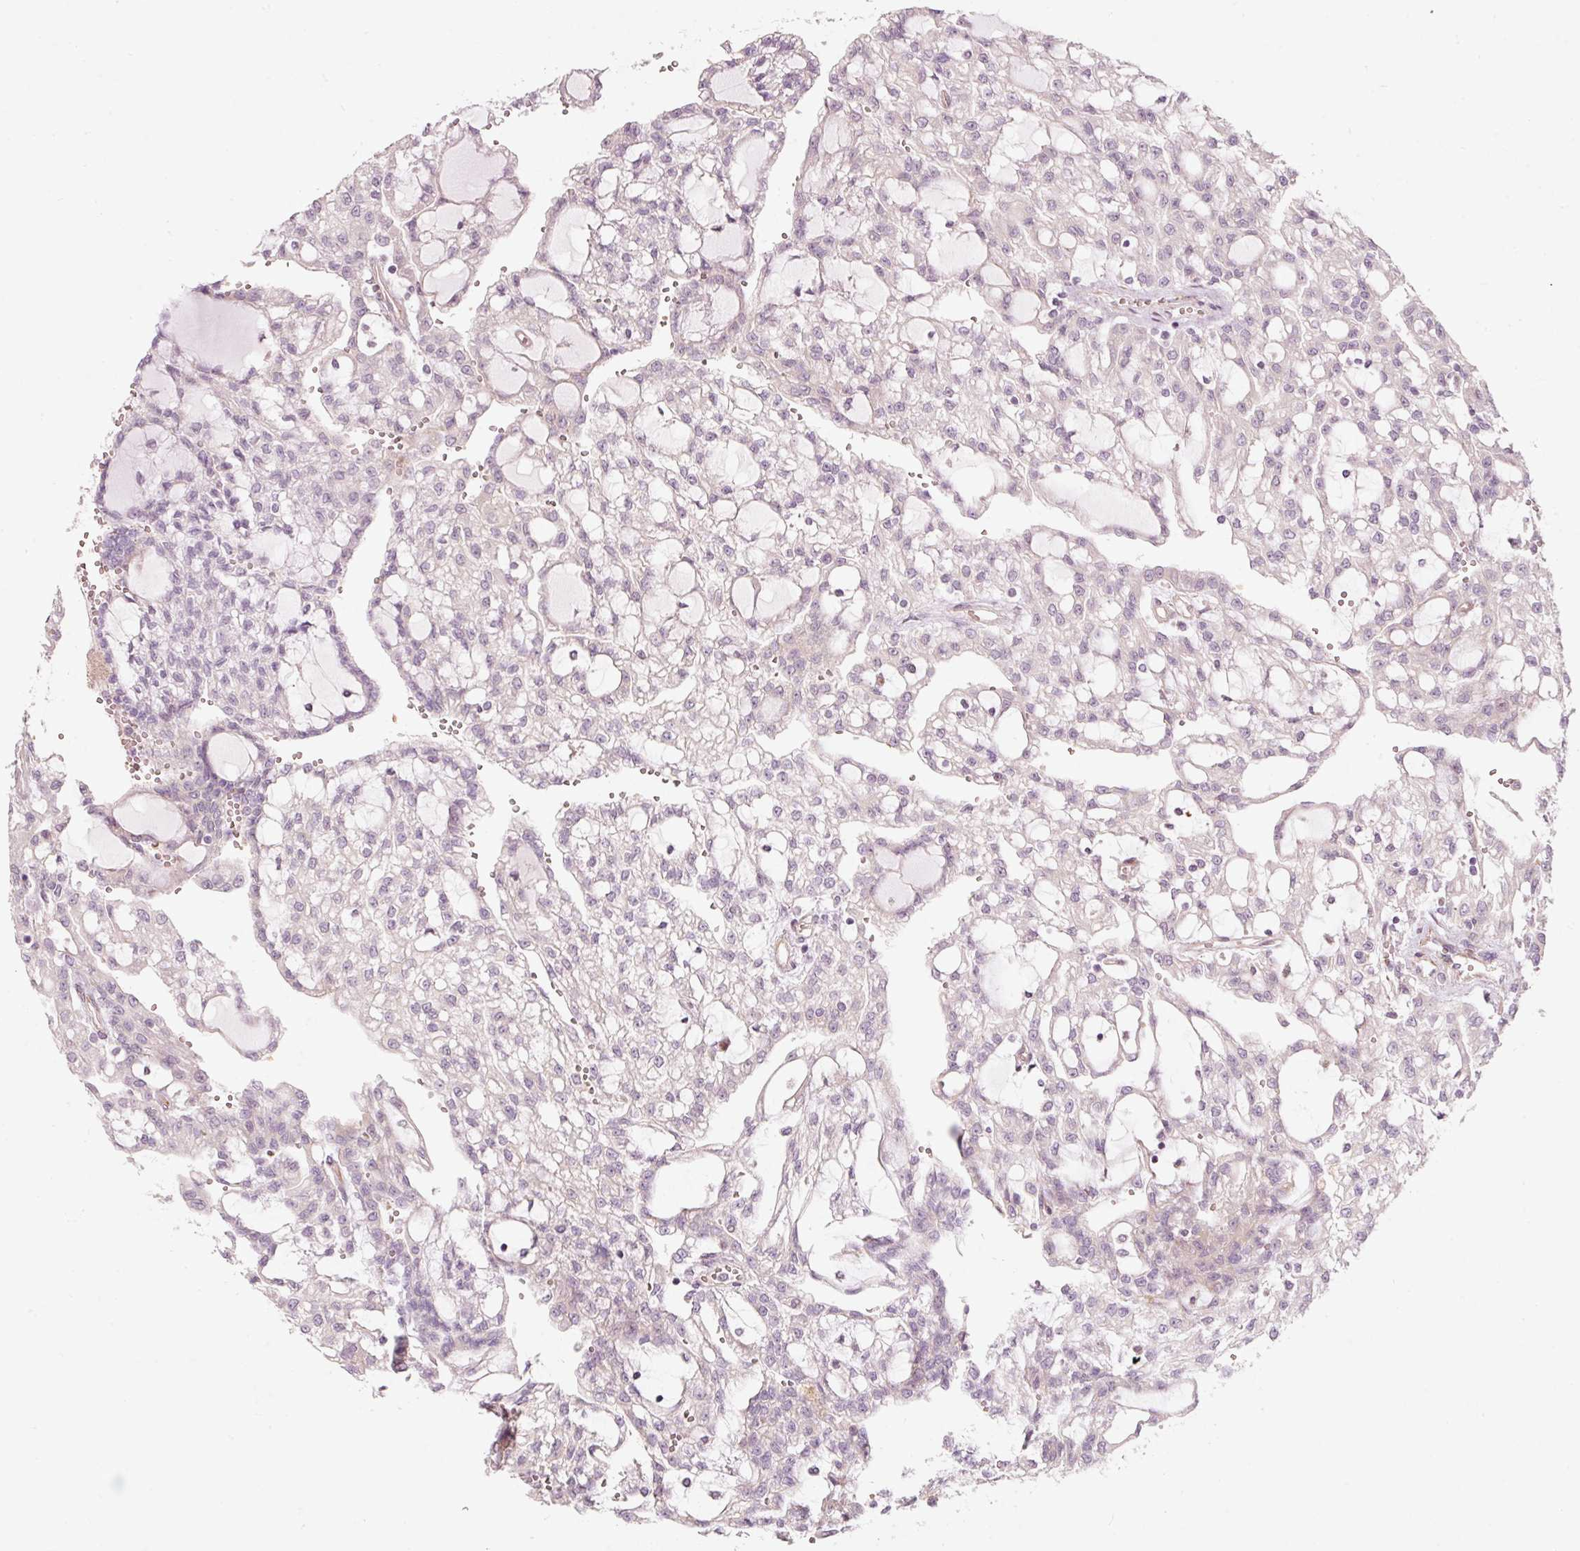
{"staining": {"intensity": "negative", "quantity": "none", "location": "none"}, "tissue": "renal cancer", "cell_type": "Tumor cells", "image_type": "cancer", "snomed": [{"axis": "morphology", "description": "Adenocarcinoma, NOS"}, {"axis": "topography", "description": "Kidney"}], "caption": "An immunohistochemistry micrograph of renal cancer (adenocarcinoma) is shown. There is no staining in tumor cells of renal cancer (adenocarcinoma).", "gene": "KCNQ1", "patient": {"sex": "male", "age": 63}}